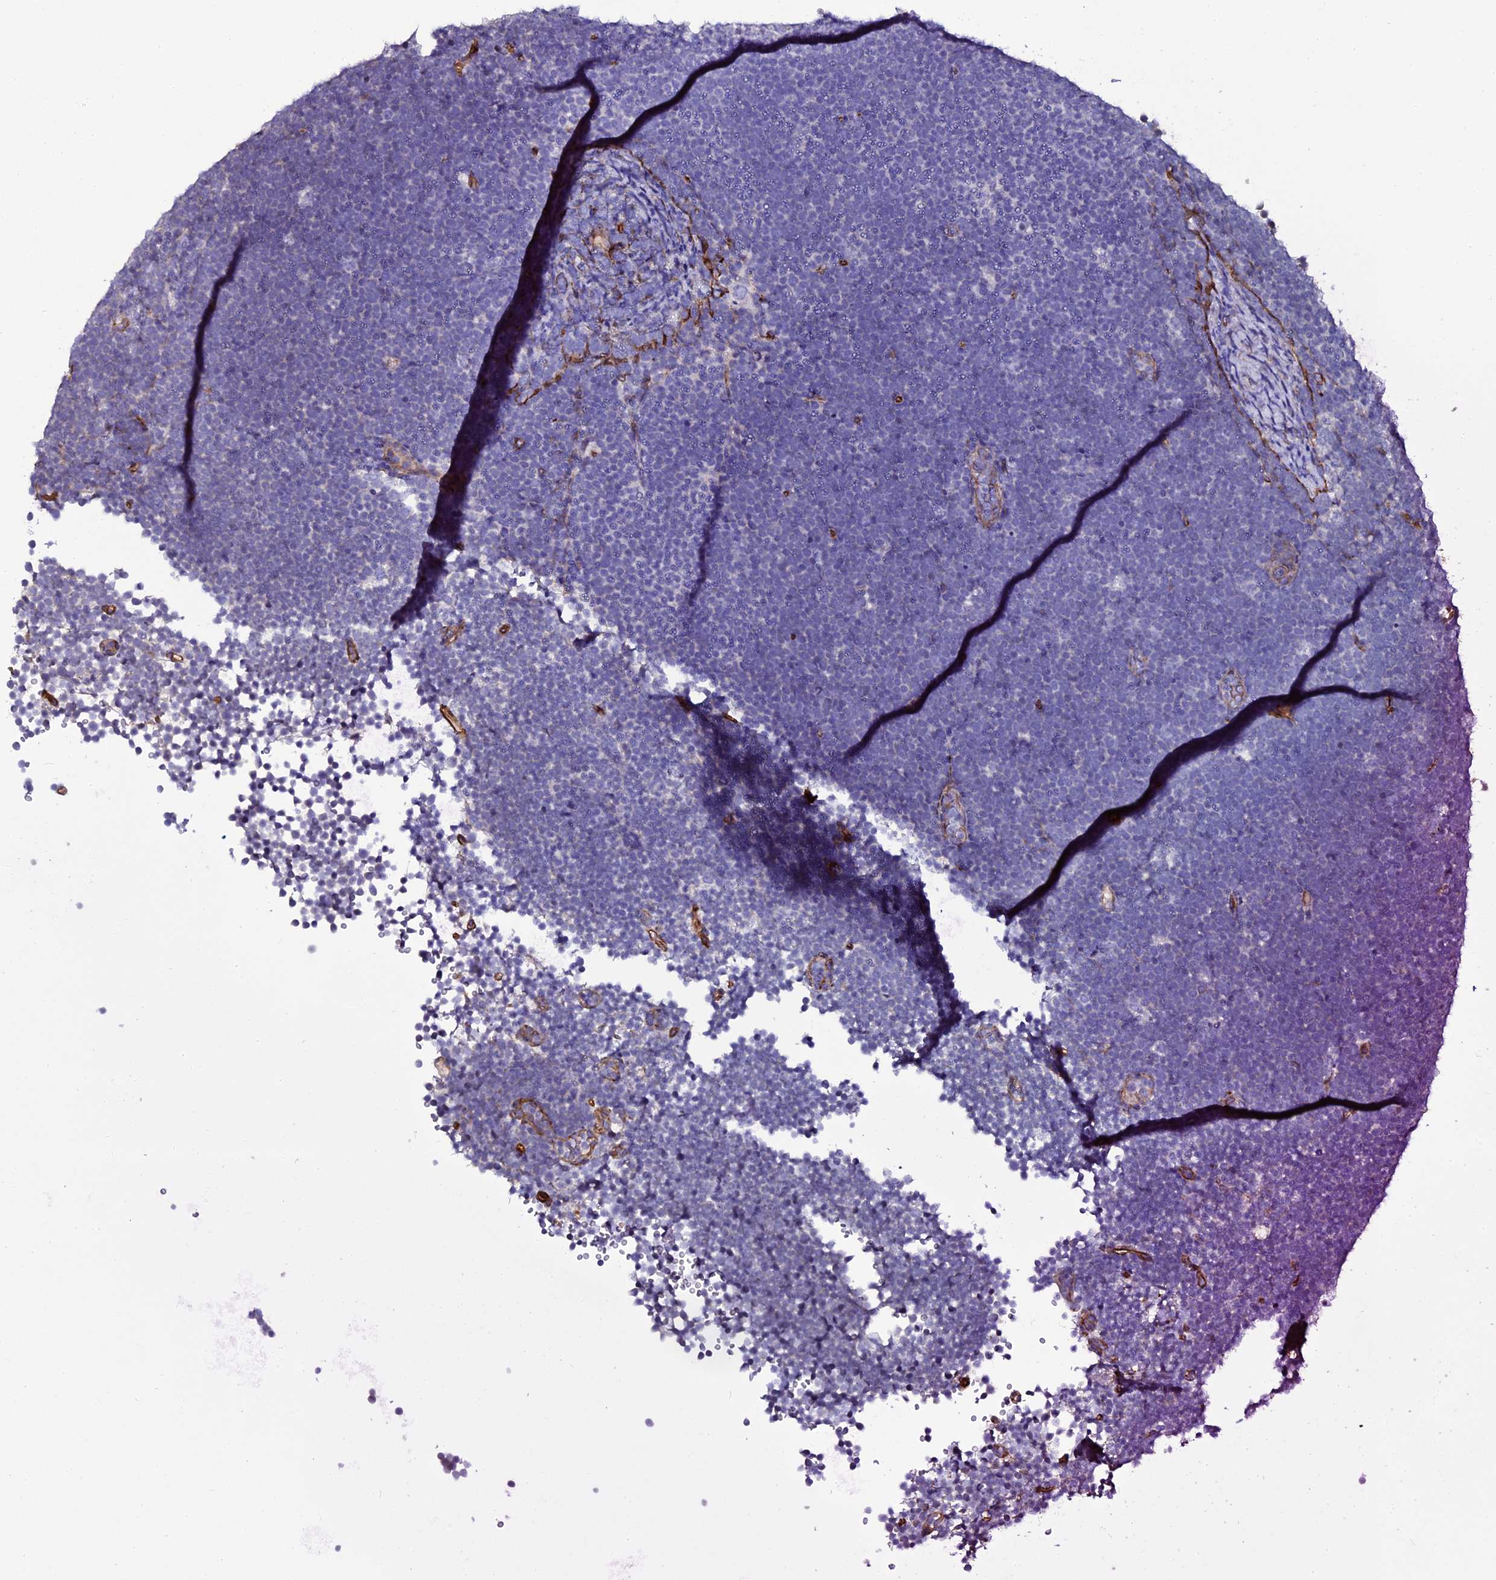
{"staining": {"intensity": "negative", "quantity": "none", "location": "none"}, "tissue": "lymphoma", "cell_type": "Tumor cells", "image_type": "cancer", "snomed": [{"axis": "morphology", "description": "Malignant lymphoma, non-Hodgkin's type, High grade"}, {"axis": "topography", "description": "Lymph node"}], "caption": "Tumor cells show no significant protein positivity in malignant lymphoma, non-Hodgkin's type (high-grade).", "gene": "MEX3C", "patient": {"sex": "male", "age": 13}}